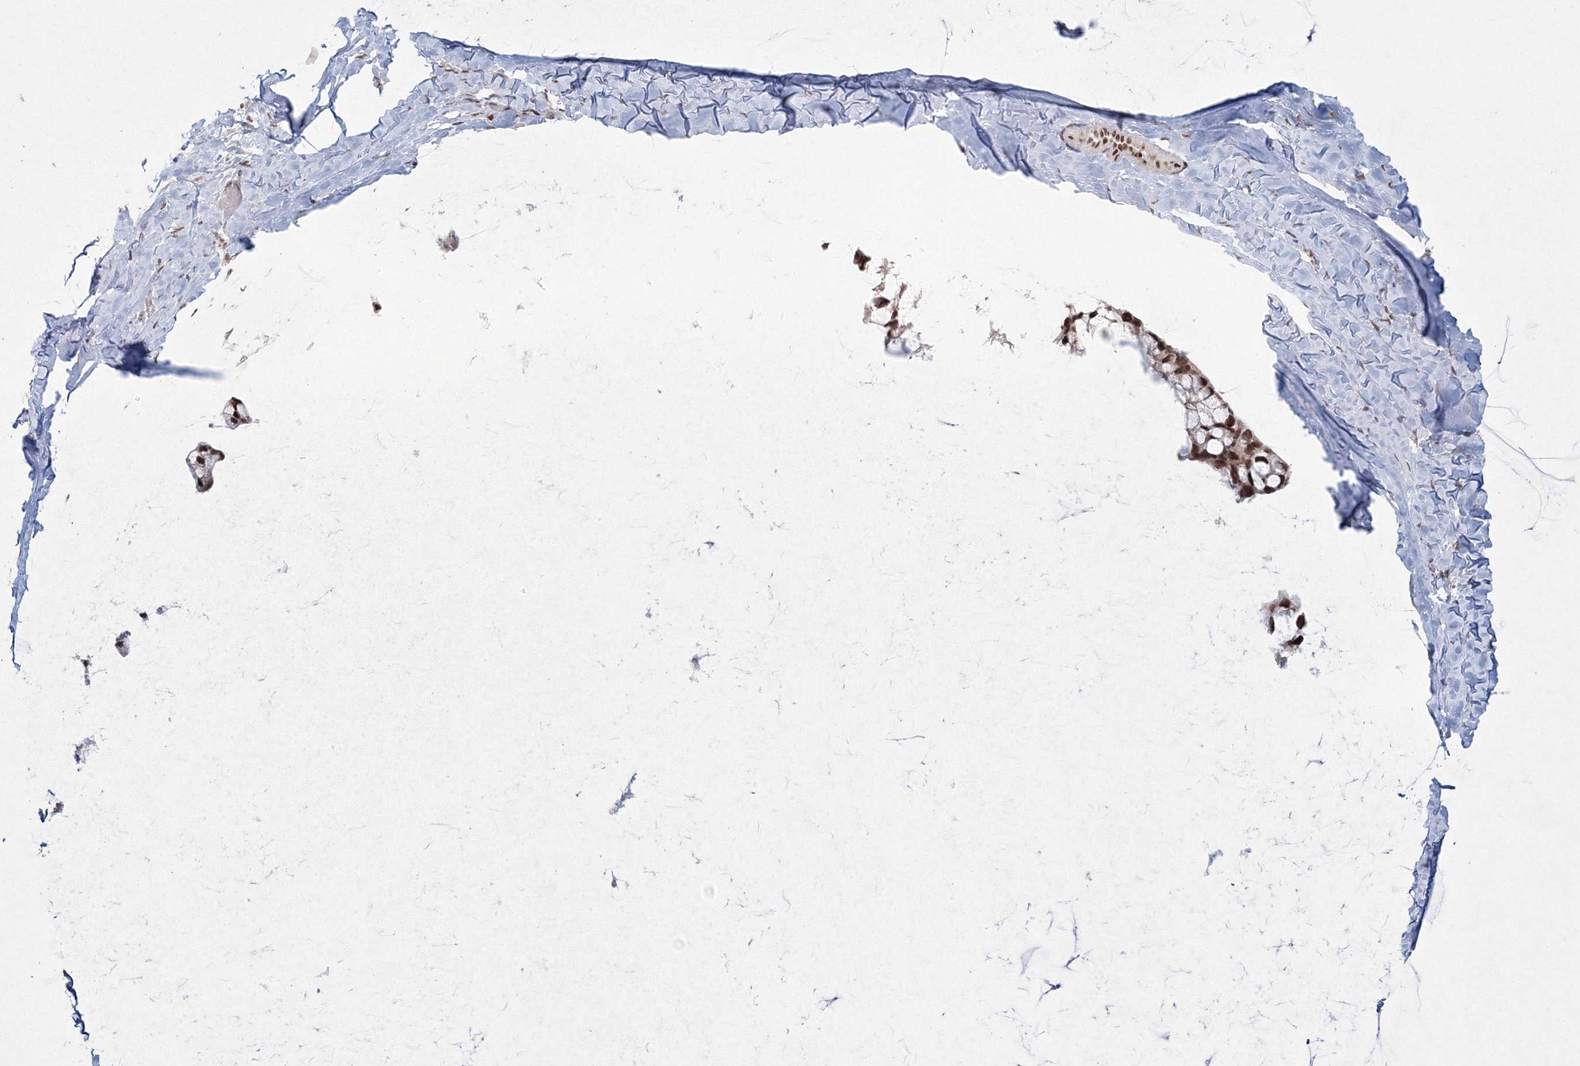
{"staining": {"intensity": "moderate", "quantity": ">75%", "location": "nuclear"}, "tissue": "ovarian cancer", "cell_type": "Tumor cells", "image_type": "cancer", "snomed": [{"axis": "morphology", "description": "Cystadenocarcinoma, mucinous, NOS"}, {"axis": "topography", "description": "Ovary"}], "caption": "An immunohistochemistry image of neoplastic tissue is shown. Protein staining in brown shows moderate nuclear positivity in mucinous cystadenocarcinoma (ovarian) within tumor cells. Using DAB (3,3'-diaminobenzidine) (brown) and hematoxylin (blue) stains, captured at high magnification using brightfield microscopy.", "gene": "C3orf33", "patient": {"sex": "female", "age": 39}}